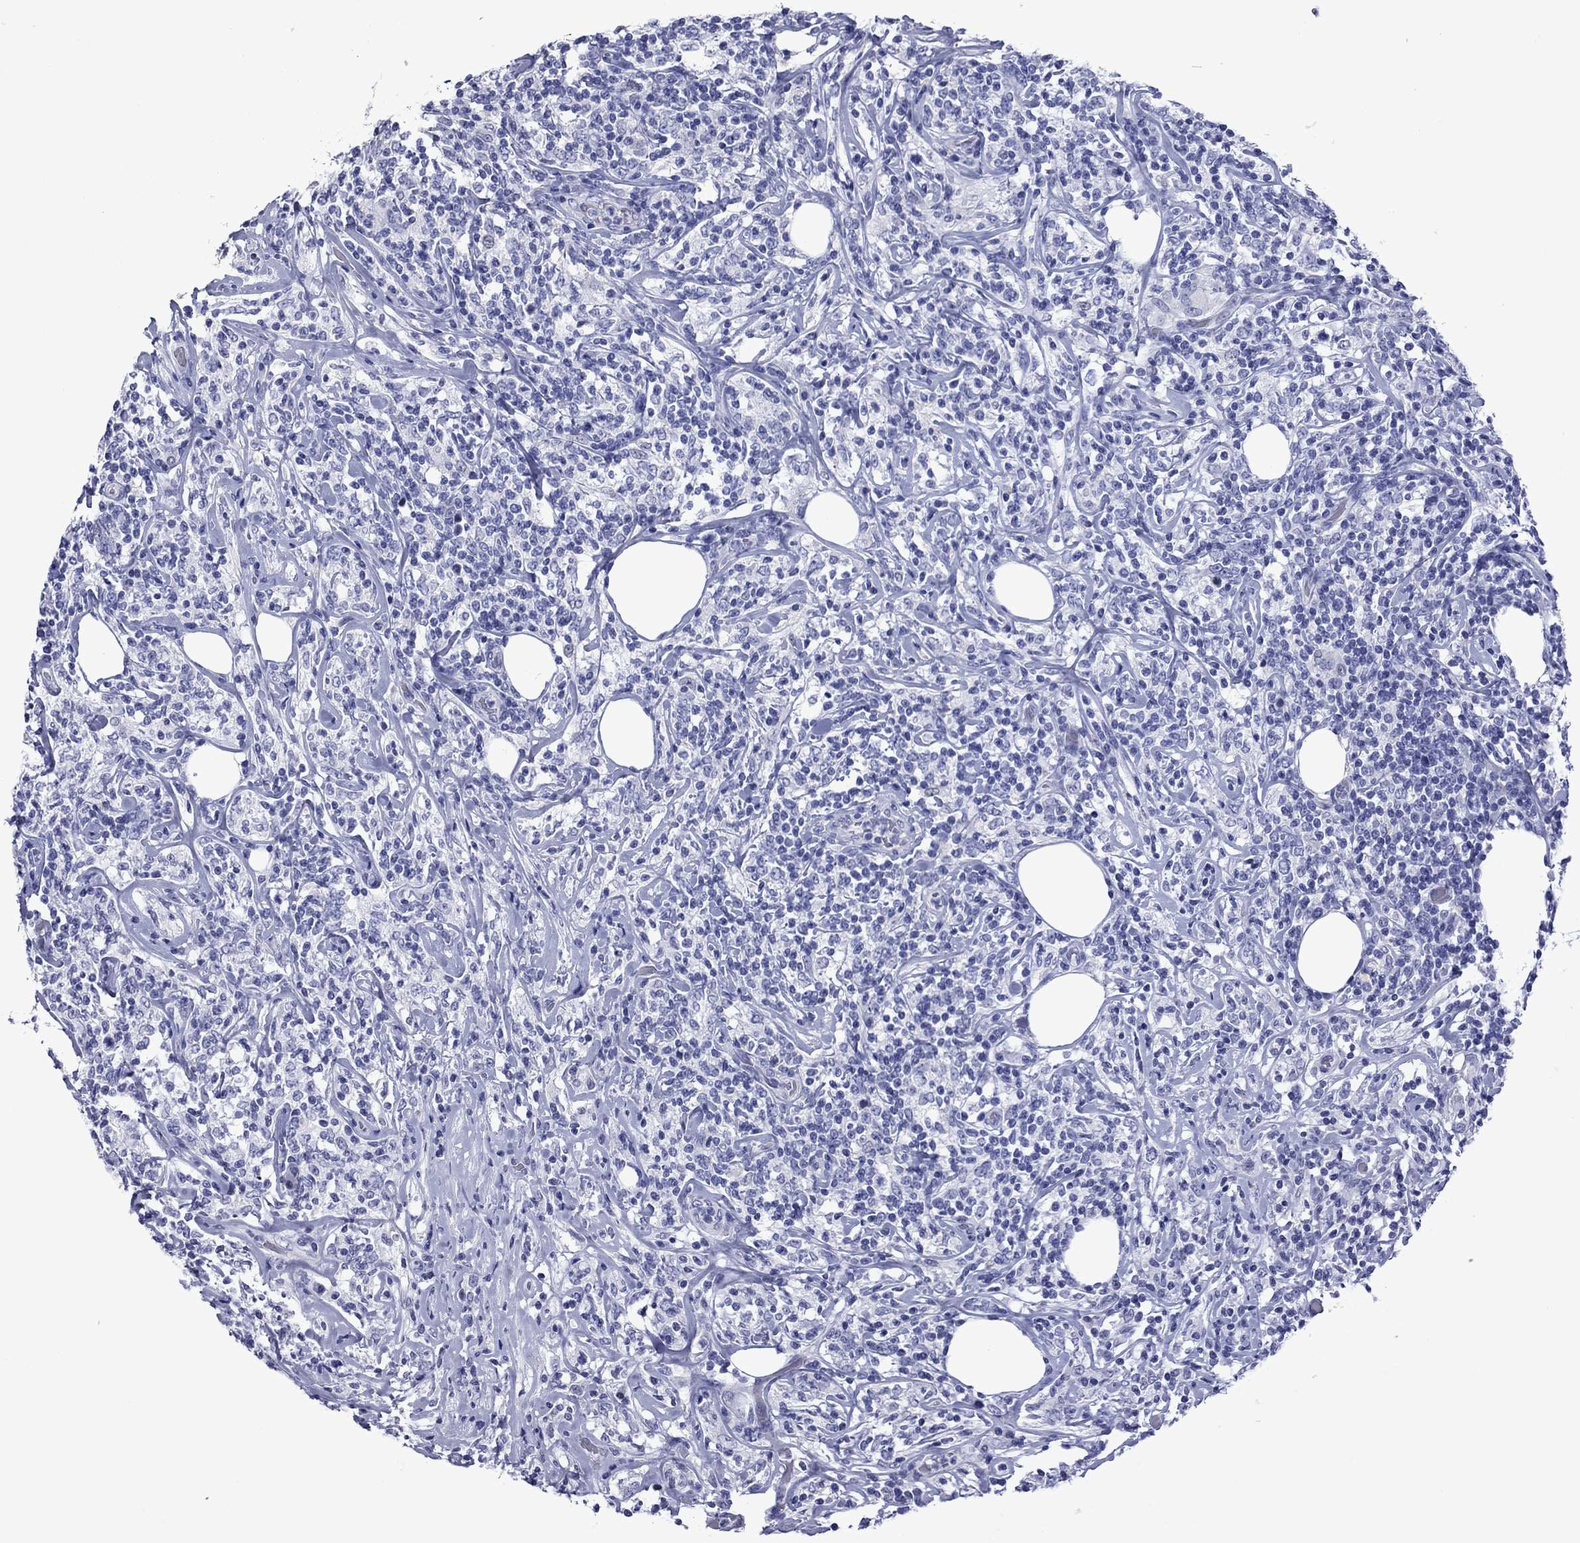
{"staining": {"intensity": "negative", "quantity": "none", "location": "none"}, "tissue": "lymphoma", "cell_type": "Tumor cells", "image_type": "cancer", "snomed": [{"axis": "morphology", "description": "Malignant lymphoma, non-Hodgkin's type, High grade"}, {"axis": "topography", "description": "Lymph node"}], "caption": "An image of malignant lymphoma, non-Hodgkin's type (high-grade) stained for a protein reveals no brown staining in tumor cells.", "gene": "PIWIL1", "patient": {"sex": "female", "age": 84}}